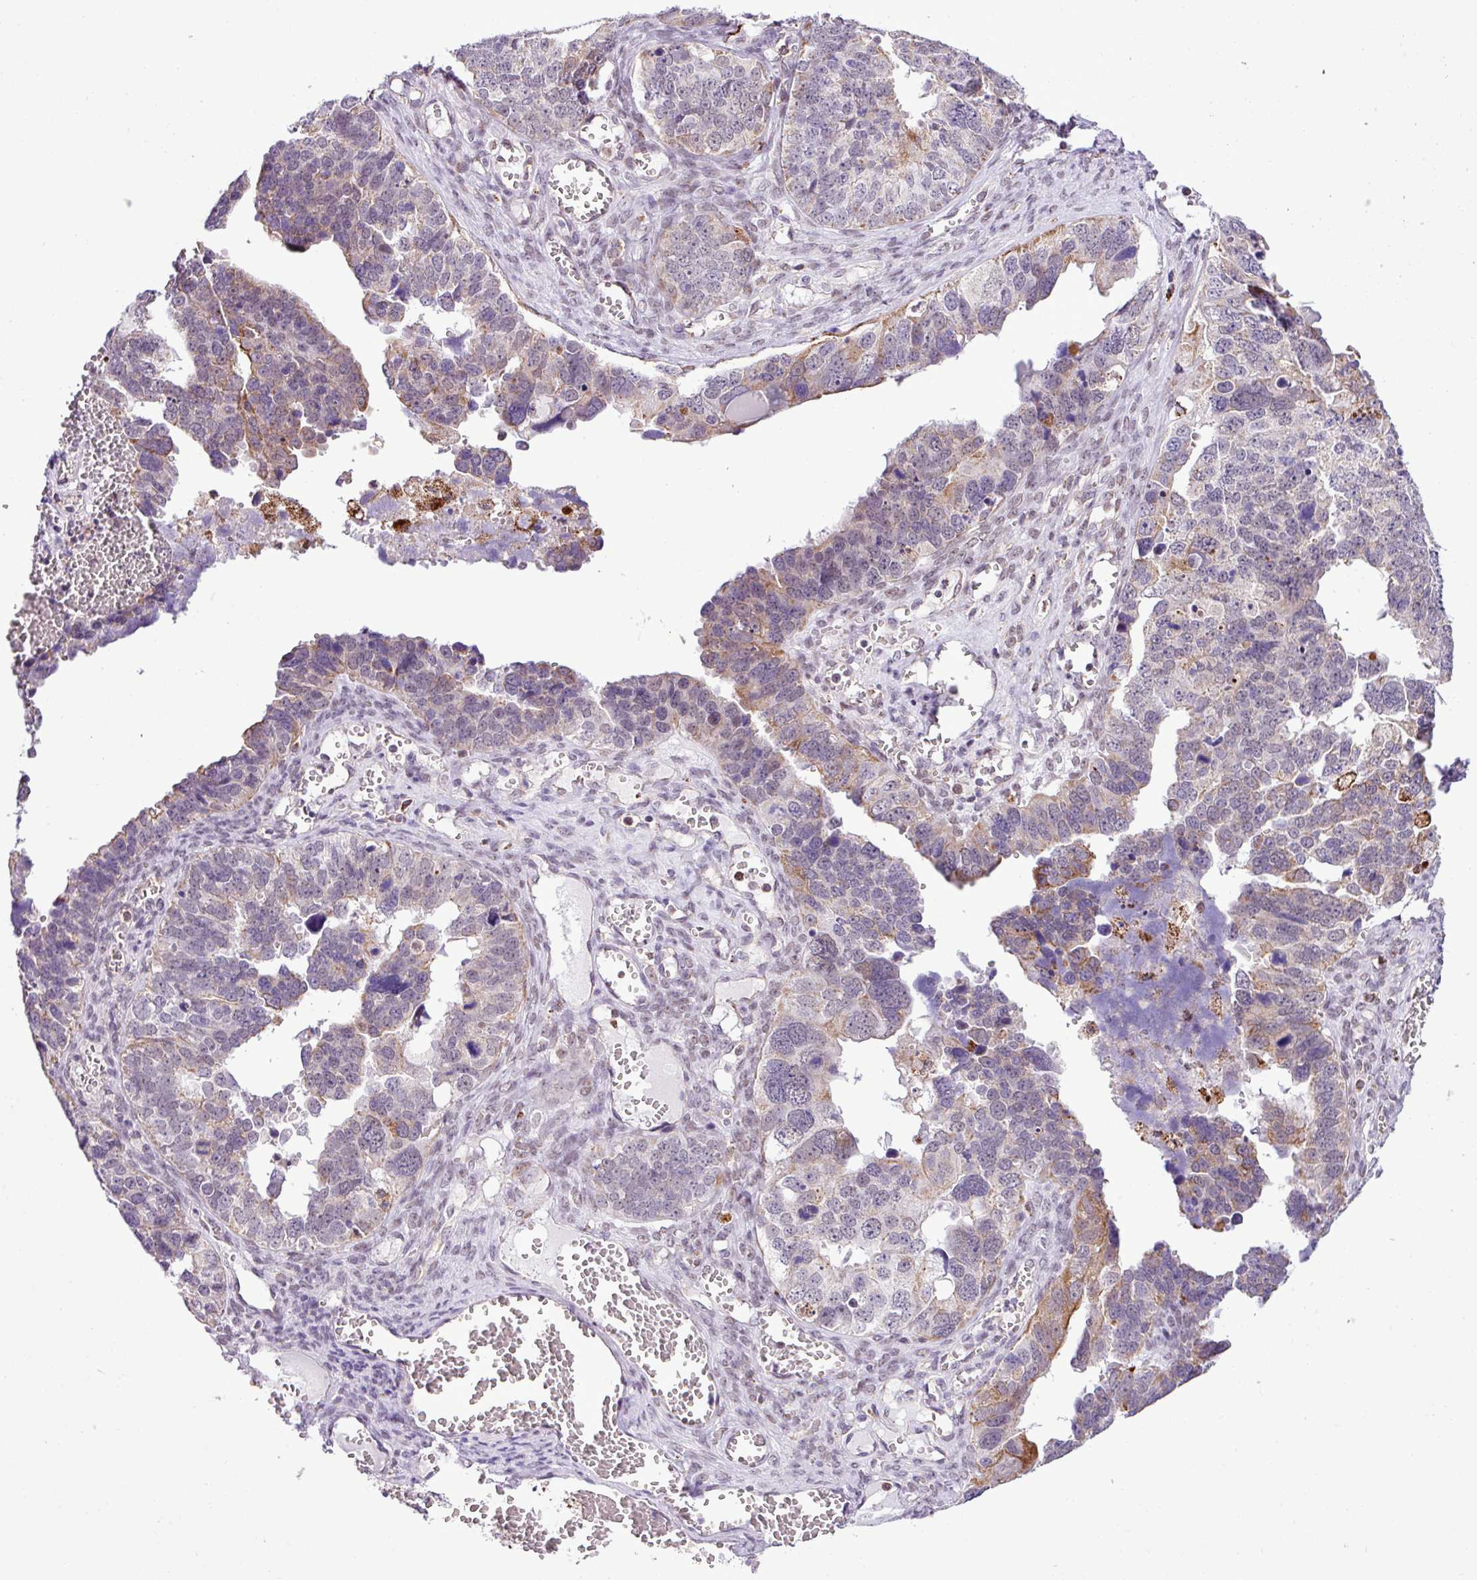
{"staining": {"intensity": "strong", "quantity": "<25%", "location": "cytoplasmic/membranous"}, "tissue": "ovarian cancer", "cell_type": "Tumor cells", "image_type": "cancer", "snomed": [{"axis": "morphology", "description": "Cystadenocarcinoma, serous, NOS"}, {"axis": "topography", "description": "Ovary"}], "caption": "DAB immunohistochemical staining of human serous cystadenocarcinoma (ovarian) shows strong cytoplasmic/membranous protein positivity in about <25% of tumor cells. (IHC, brightfield microscopy, high magnification).", "gene": "SGPP1", "patient": {"sex": "female", "age": 76}}